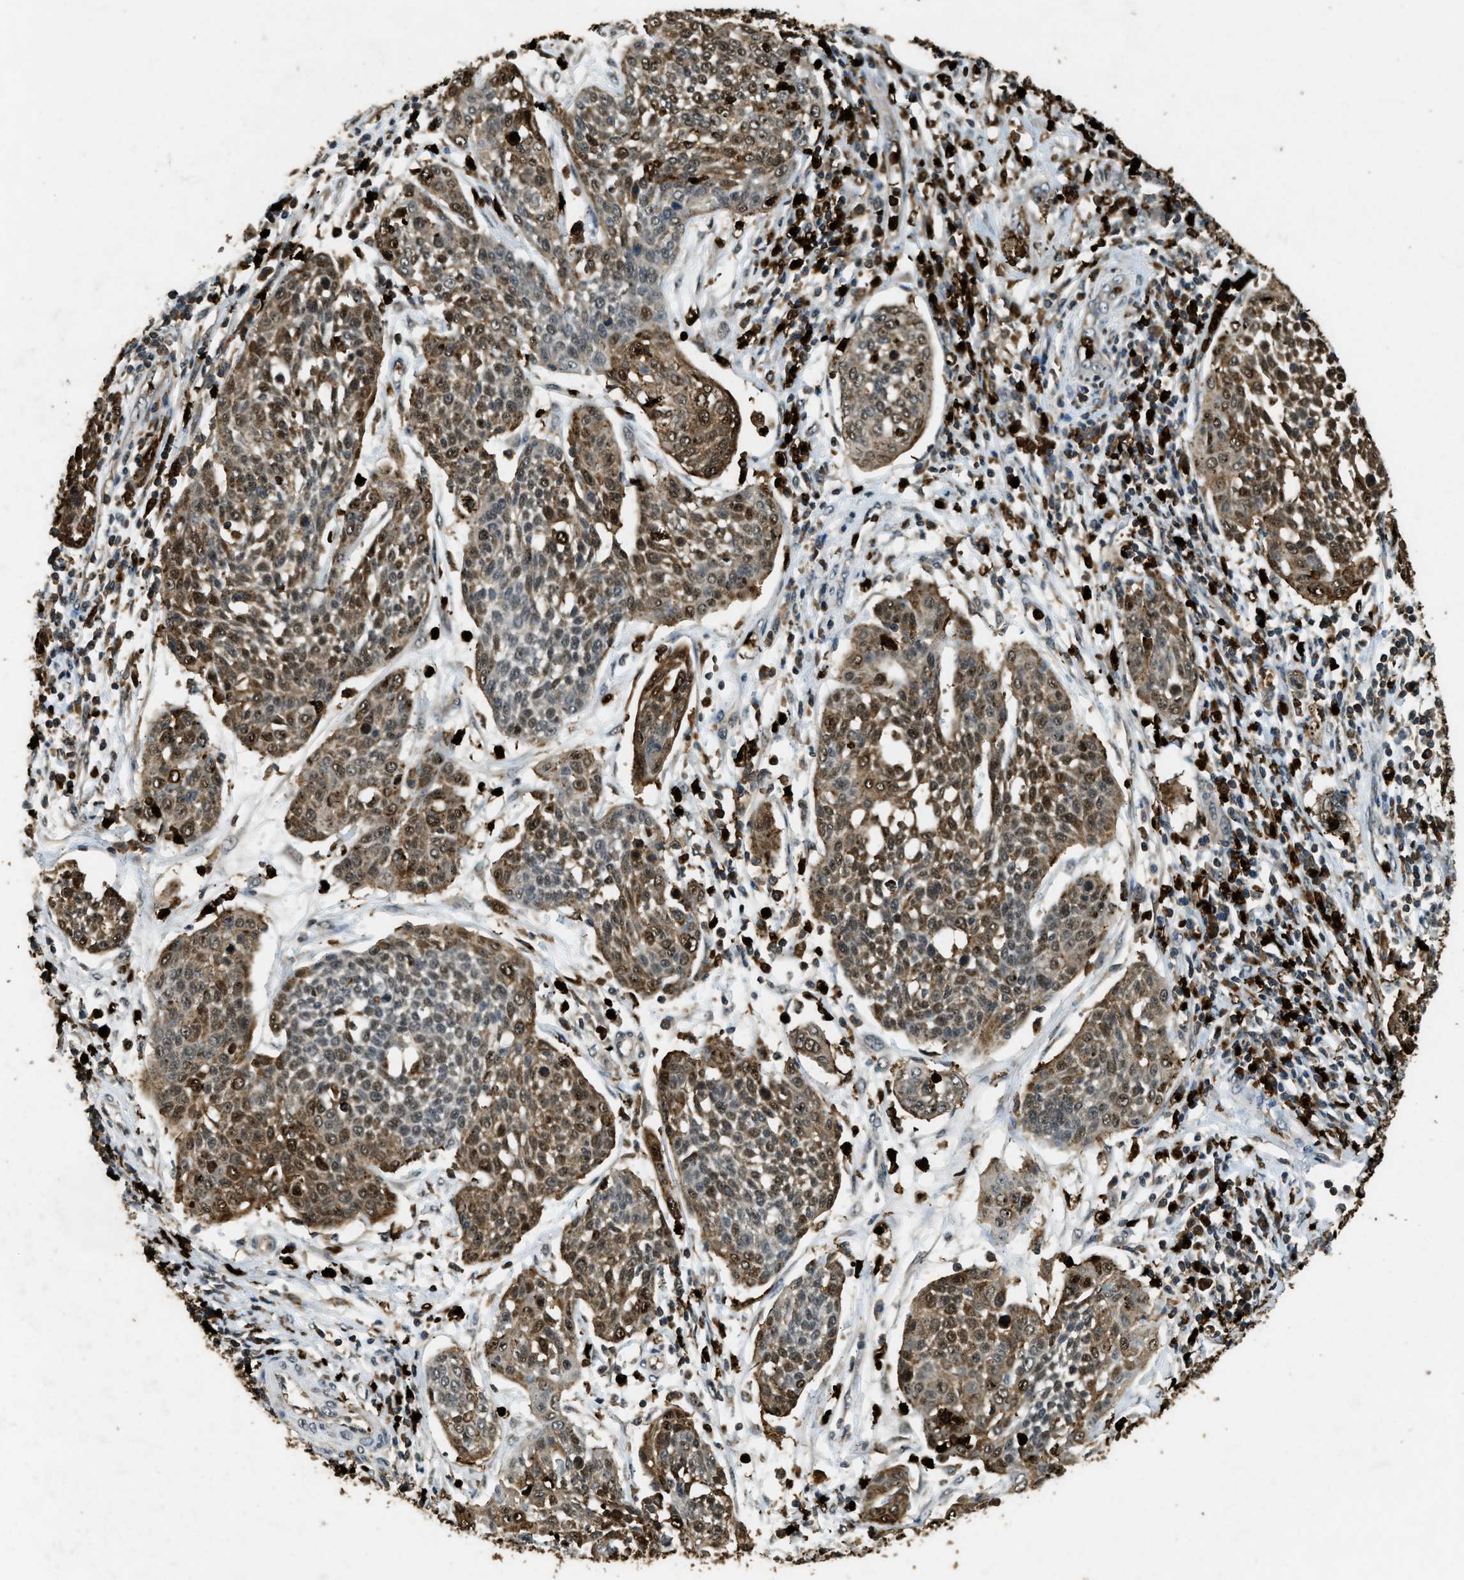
{"staining": {"intensity": "moderate", "quantity": ">75%", "location": "cytoplasmic/membranous,nuclear"}, "tissue": "cervical cancer", "cell_type": "Tumor cells", "image_type": "cancer", "snomed": [{"axis": "morphology", "description": "Squamous cell carcinoma, NOS"}, {"axis": "topography", "description": "Cervix"}], "caption": "Protein expression analysis of human cervical cancer (squamous cell carcinoma) reveals moderate cytoplasmic/membranous and nuclear positivity in about >75% of tumor cells.", "gene": "RNF141", "patient": {"sex": "female", "age": 34}}